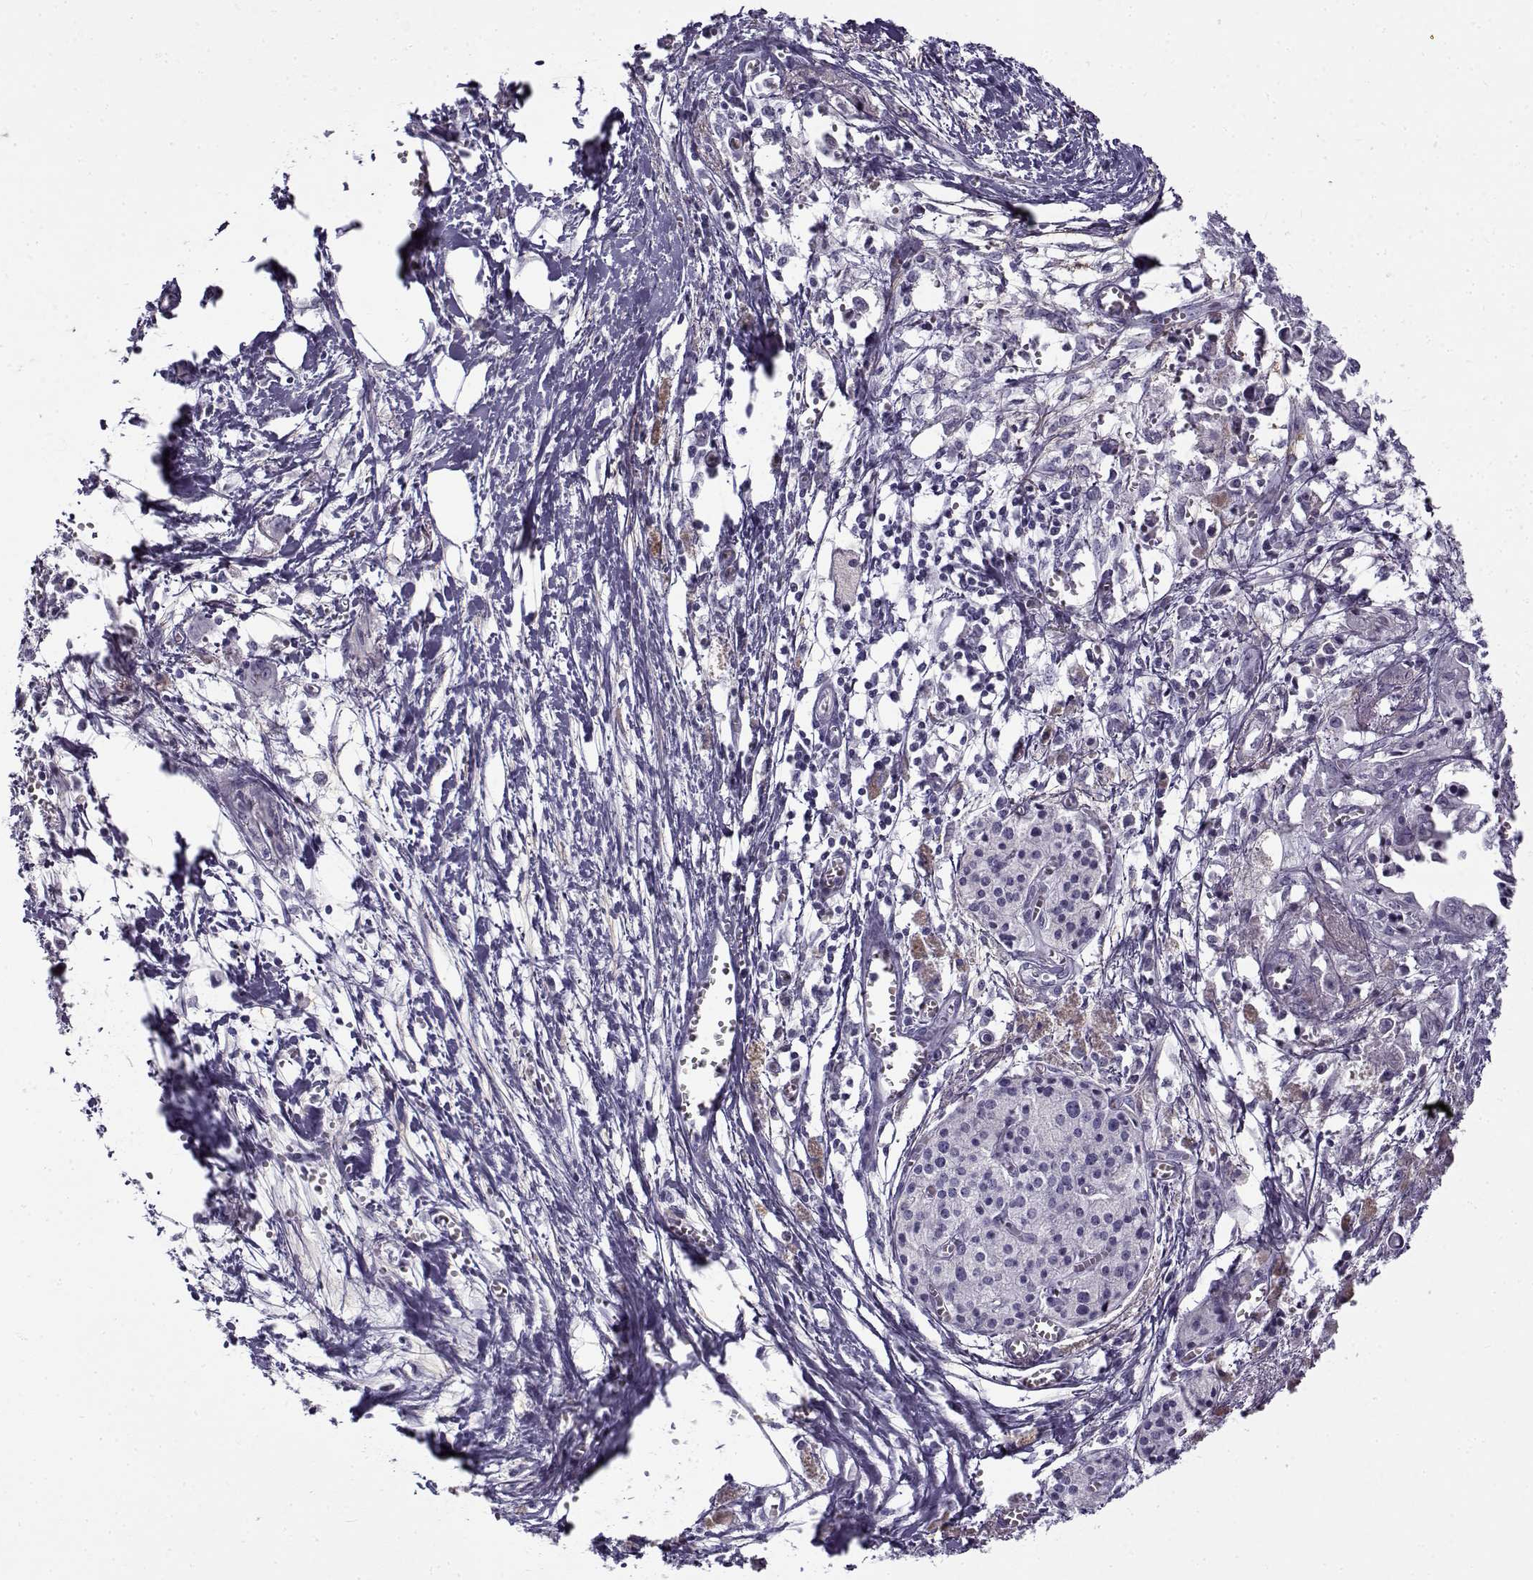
{"staining": {"intensity": "negative", "quantity": "none", "location": "none"}, "tissue": "pancreatic cancer", "cell_type": "Tumor cells", "image_type": "cancer", "snomed": [{"axis": "morphology", "description": "Adenocarcinoma, NOS"}, {"axis": "topography", "description": "Pancreas"}], "caption": "Immunohistochemical staining of human pancreatic cancer demonstrates no significant staining in tumor cells.", "gene": "GTSF1L", "patient": {"sex": "female", "age": 61}}